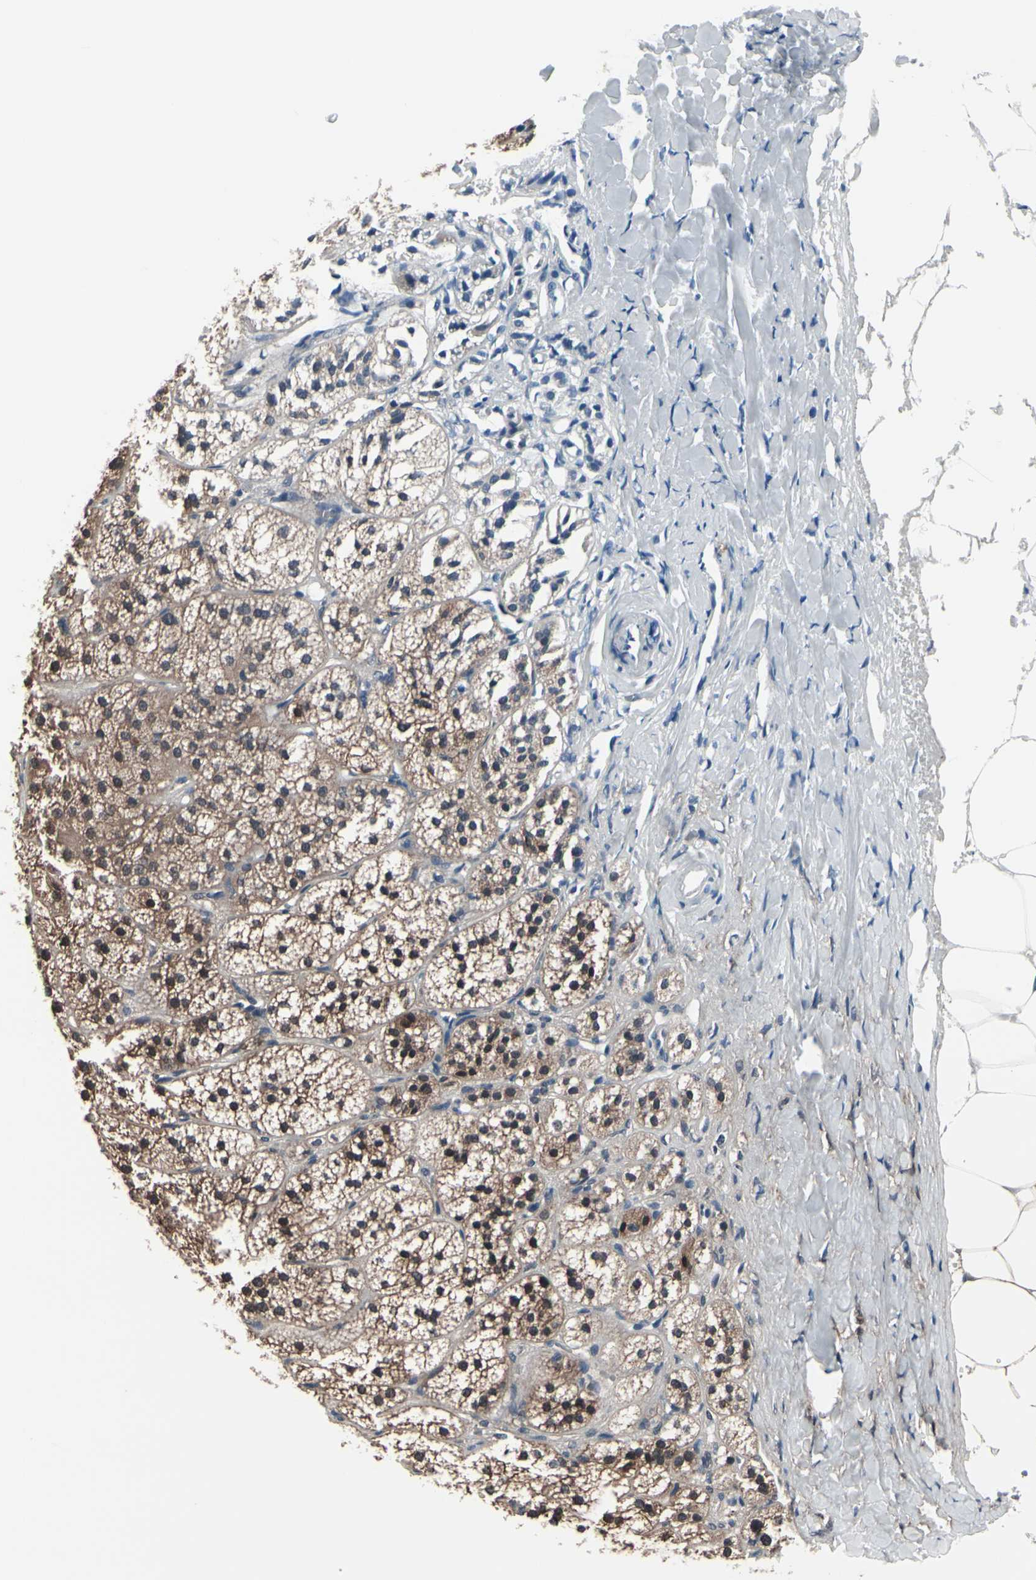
{"staining": {"intensity": "moderate", "quantity": ">75%", "location": "cytoplasmic/membranous,nuclear"}, "tissue": "adrenal gland", "cell_type": "Glandular cells", "image_type": "normal", "snomed": [{"axis": "morphology", "description": "Normal tissue, NOS"}, {"axis": "topography", "description": "Adrenal gland"}], "caption": "IHC staining of unremarkable adrenal gland, which displays medium levels of moderate cytoplasmic/membranous,nuclear positivity in about >75% of glandular cells indicating moderate cytoplasmic/membranous,nuclear protein expression. The staining was performed using DAB (3,3'-diaminobenzidine) (brown) for protein detection and nuclei were counterstained in hematoxylin (blue).", "gene": "PRDX6", "patient": {"sex": "female", "age": 71}}